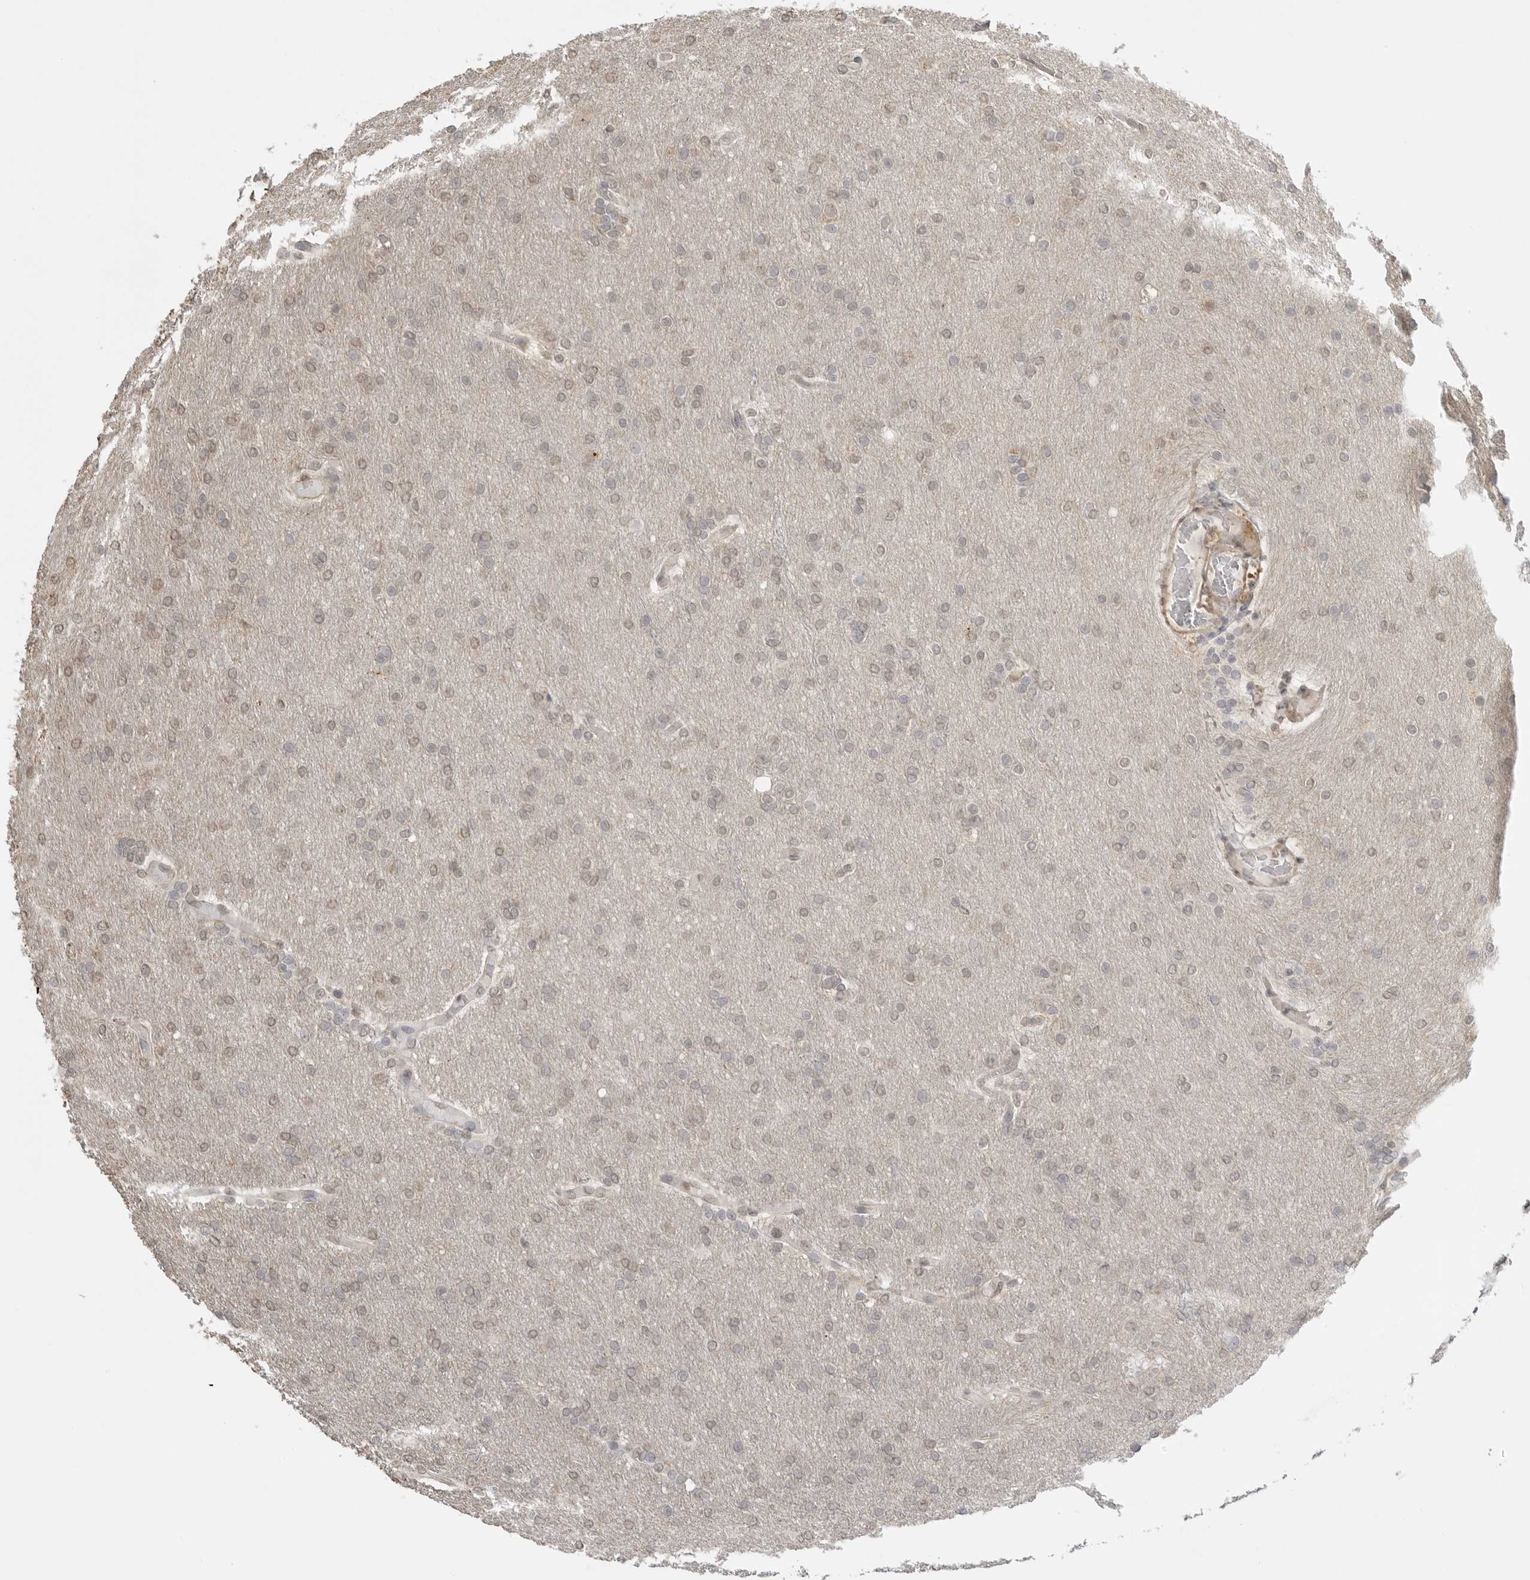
{"staining": {"intensity": "weak", "quantity": "<25%", "location": "nuclear"}, "tissue": "glioma", "cell_type": "Tumor cells", "image_type": "cancer", "snomed": [{"axis": "morphology", "description": "Glioma, malignant, High grade"}, {"axis": "topography", "description": "Cerebral cortex"}], "caption": "An image of human glioma is negative for staining in tumor cells. (Brightfield microscopy of DAB (3,3'-diaminobenzidine) IHC at high magnification).", "gene": "GPC2", "patient": {"sex": "female", "age": 36}}